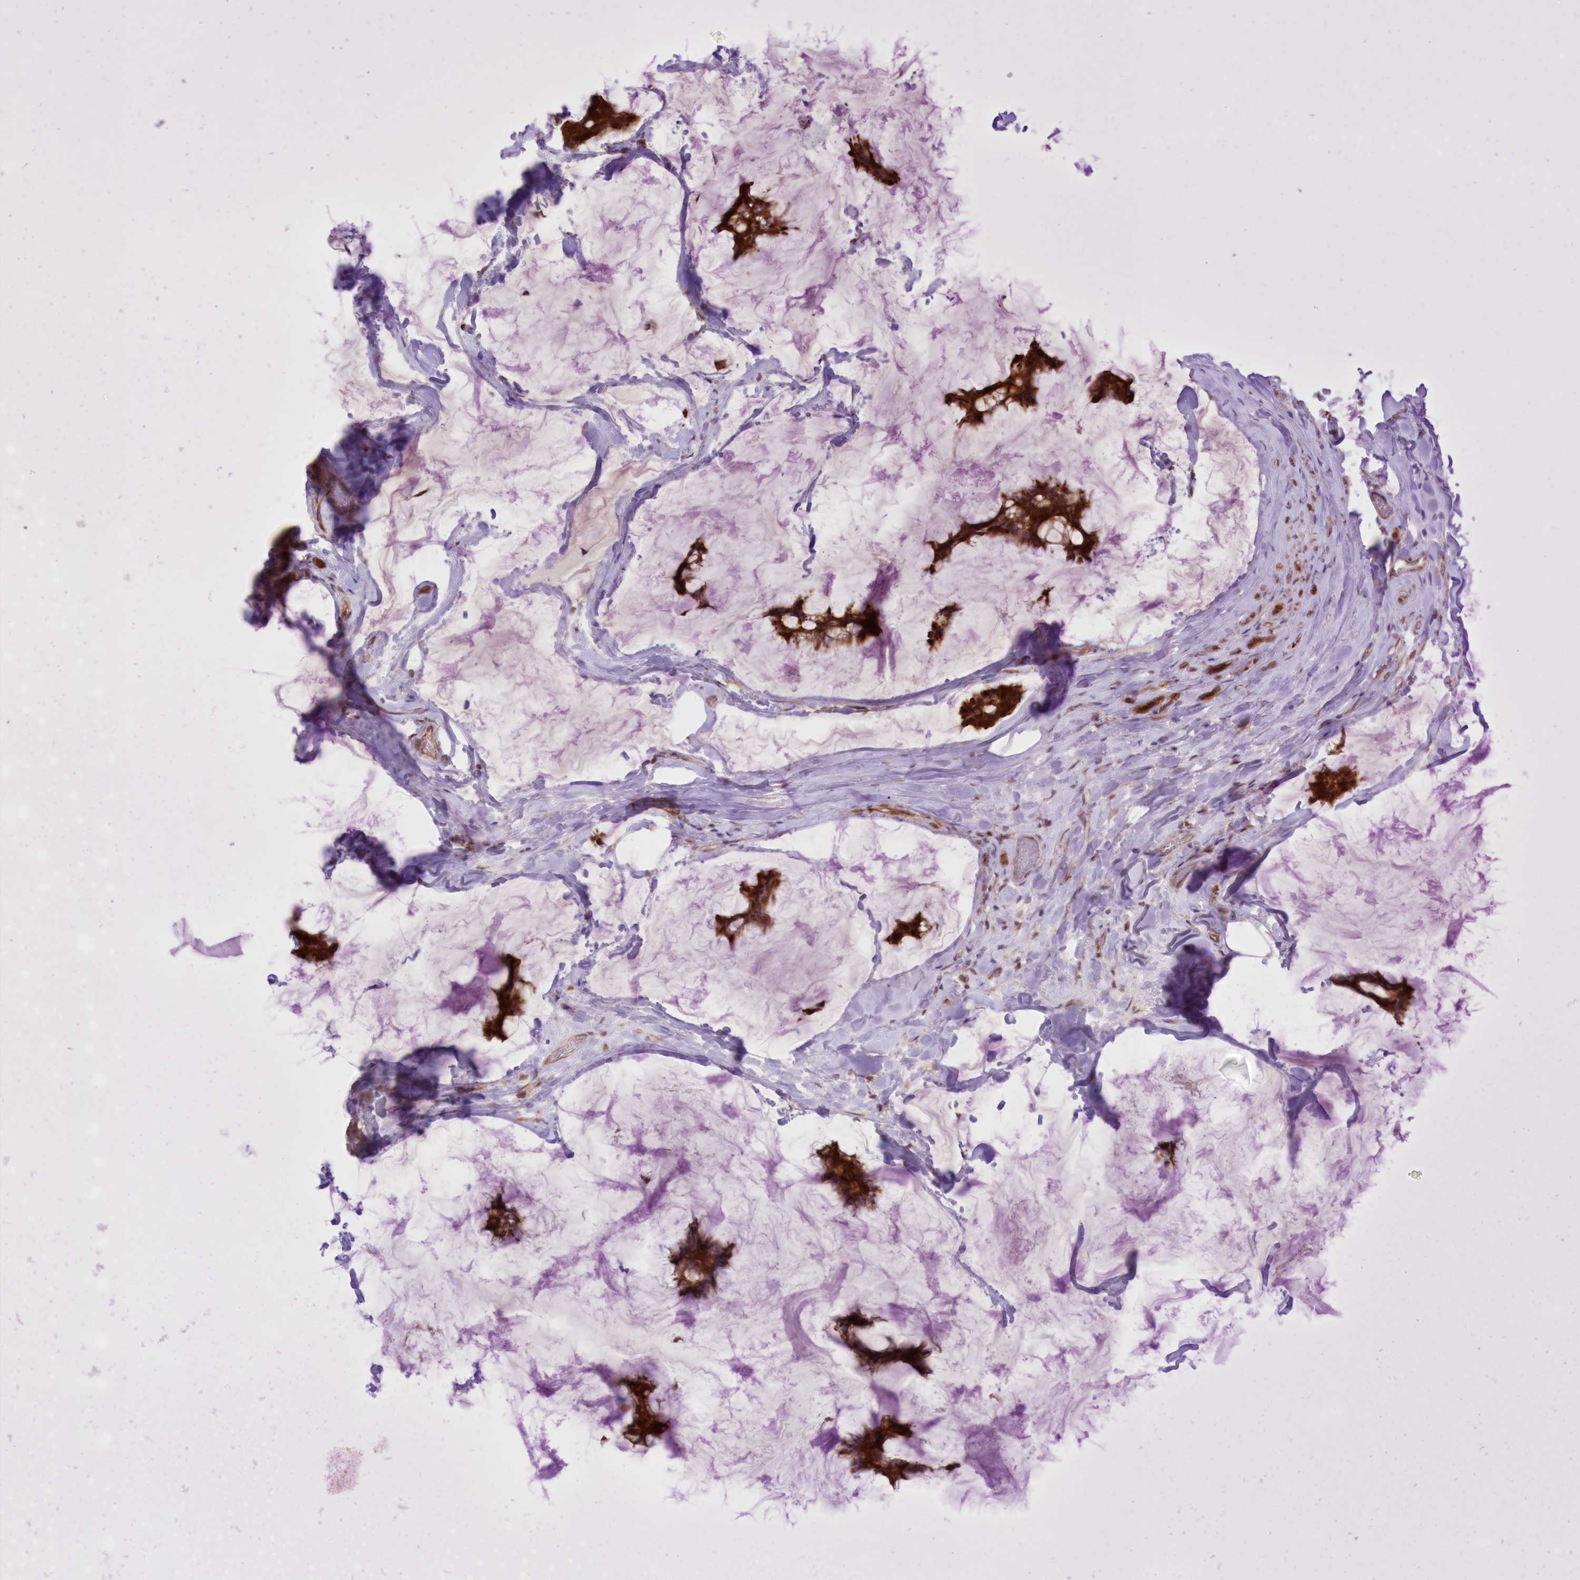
{"staining": {"intensity": "strong", "quantity": ">75%", "location": "cytoplasmic/membranous"}, "tissue": "breast cancer", "cell_type": "Tumor cells", "image_type": "cancer", "snomed": [{"axis": "morphology", "description": "Duct carcinoma"}, {"axis": "topography", "description": "Breast"}], "caption": "A micrograph of human breast cancer stained for a protein shows strong cytoplasmic/membranous brown staining in tumor cells.", "gene": "RNPEP", "patient": {"sex": "female", "age": 93}}